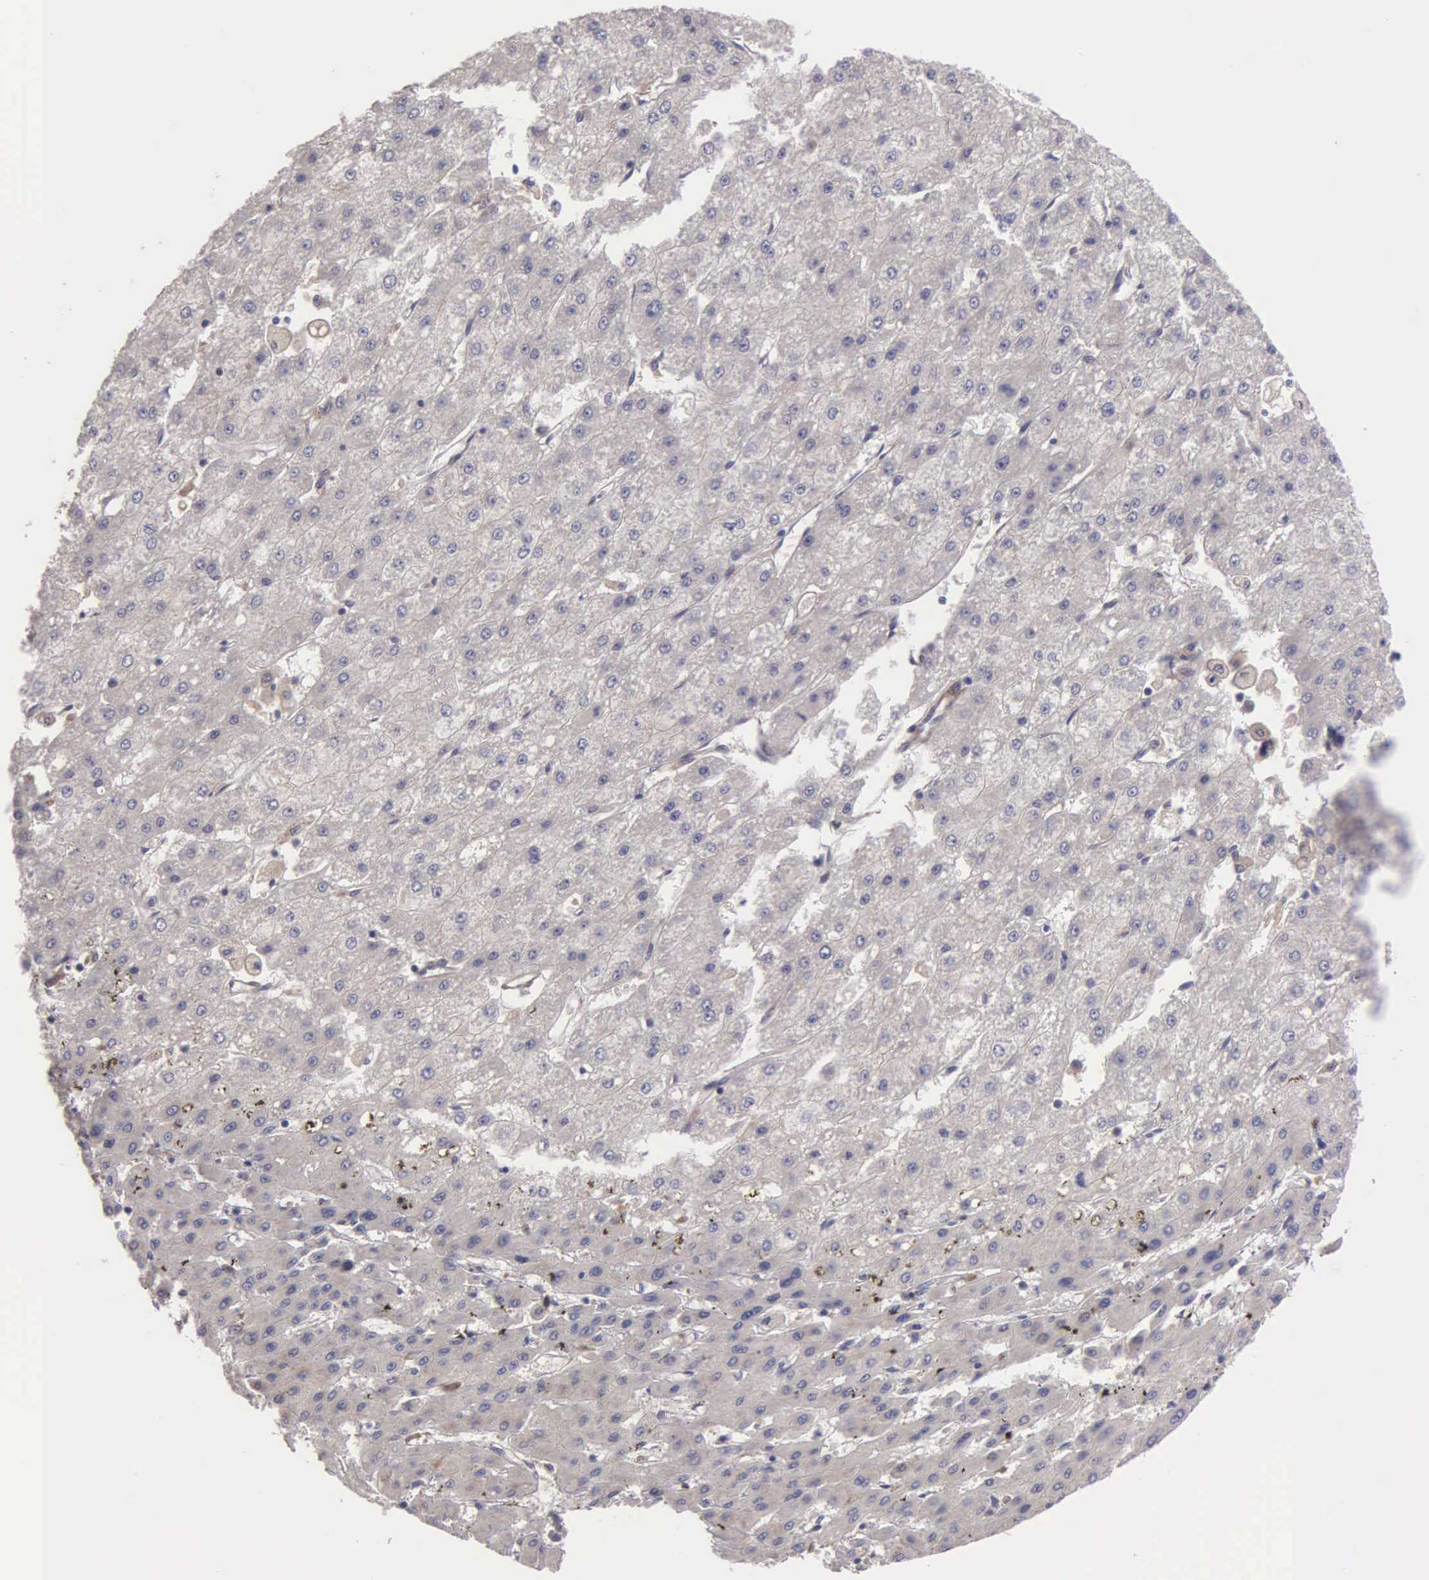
{"staining": {"intensity": "negative", "quantity": "none", "location": "none"}, "tissue": "liver cancer", "cell_type": "Tumor cells", "image_type": "cancer", "snomed": [{"axis": "morphology", "description": "Carcinoma, Hepatocellular, NOS"}, {"axis": "topography", "description": "Liver"}], "caption": "Photomicrograph shows no protein positivity in tumor cells of liver cancer (hepatocellular carcinoma) tissue.", "gene": "RTL10", "patient": {"sex": "female", "age": 52}}